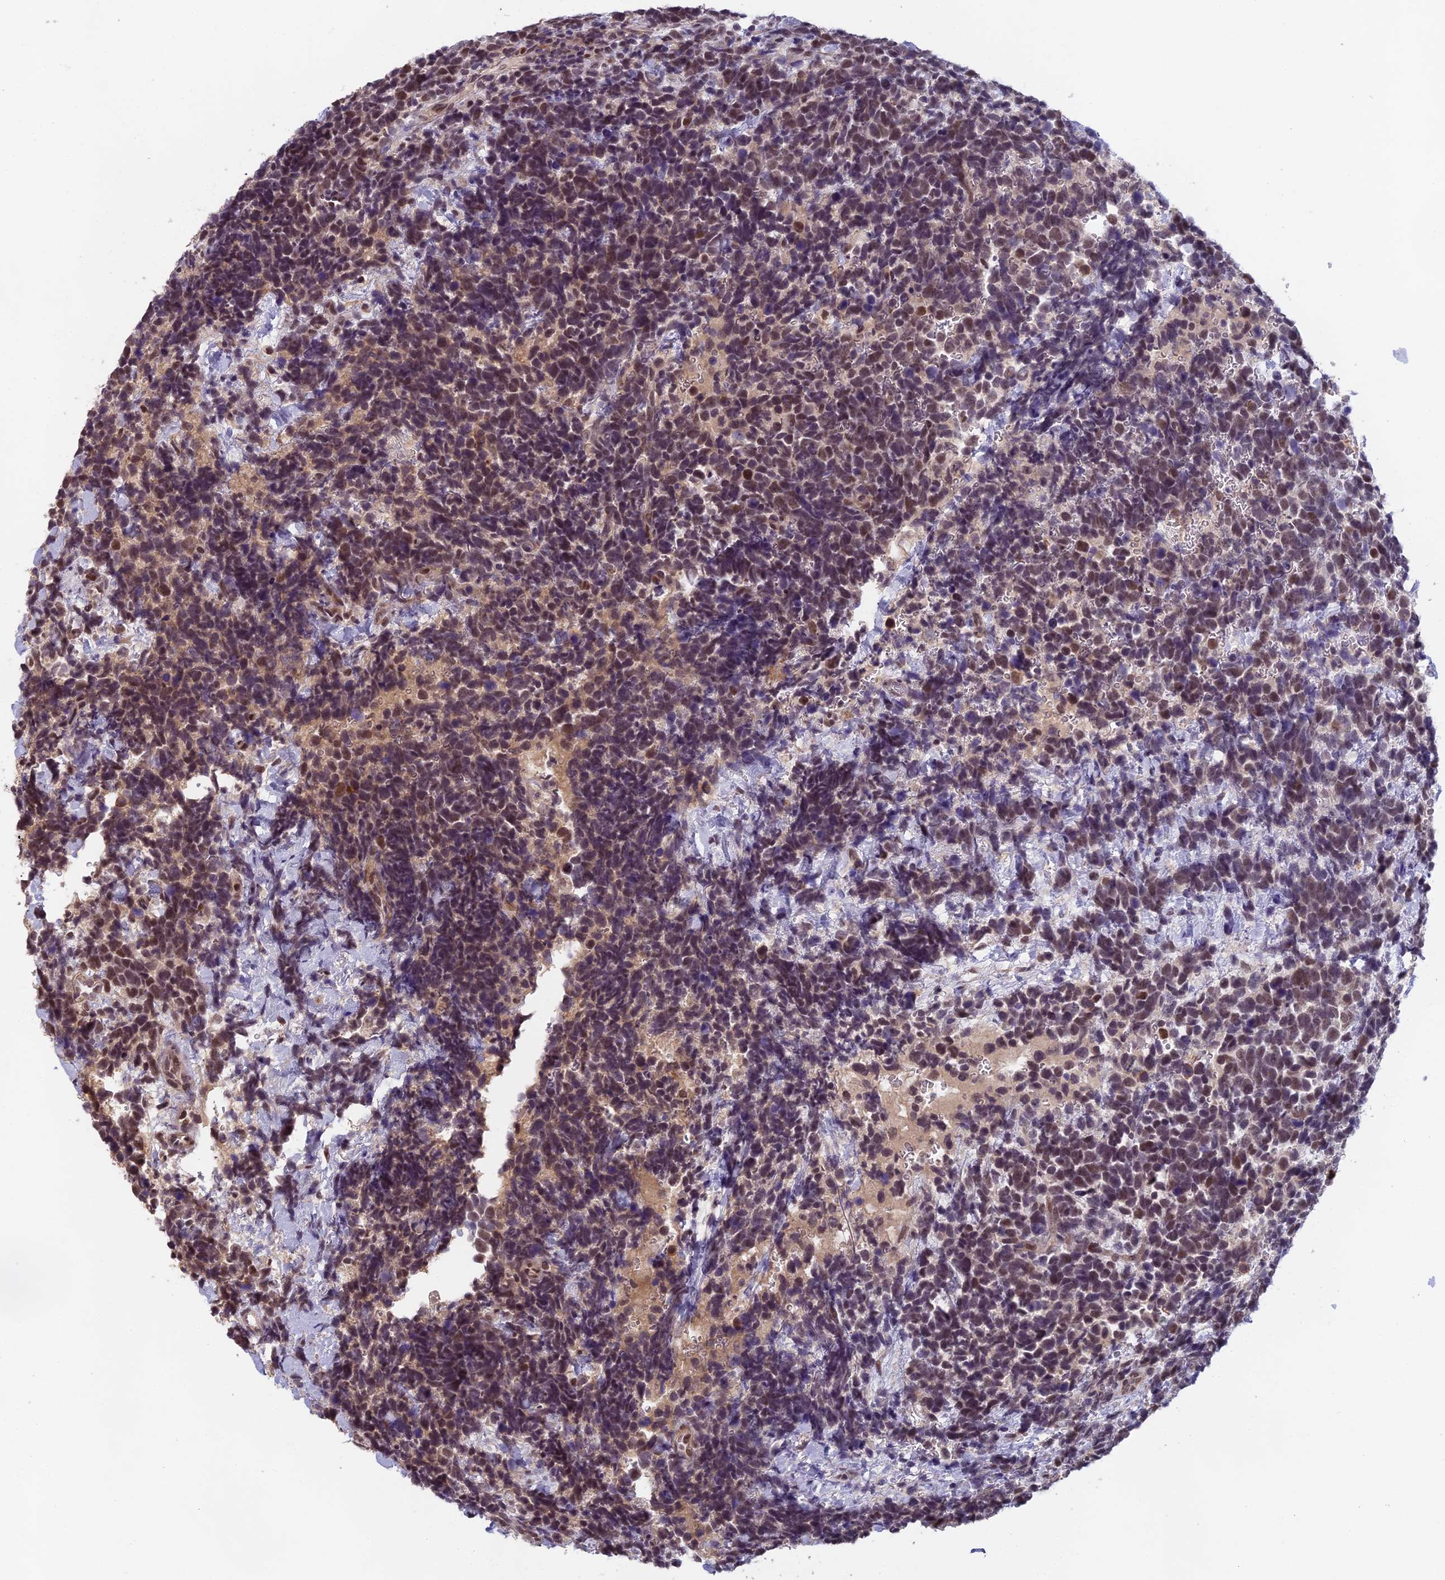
{"staining": {"intensity": "weak", "quantity": "25%-75%", "location": "nuclear"}, "tissue": "urothelial cancer", "cell_type": "Tumor cells", "image_type": "cancer", "snomed": [{"axis": "morphology", "description": "Urothelial carcinoma, High grade"}, {"axis": "topography", "description": "Urinary bladder"}], "caption": "Protein staining of urothelial carcinoma (high-grade) tissue displays weak nuclear positivity in approximately 25%-75% of tumor cells.", "gene": "MORF4L1", "patient": {"sex": "female", "age": 82}}